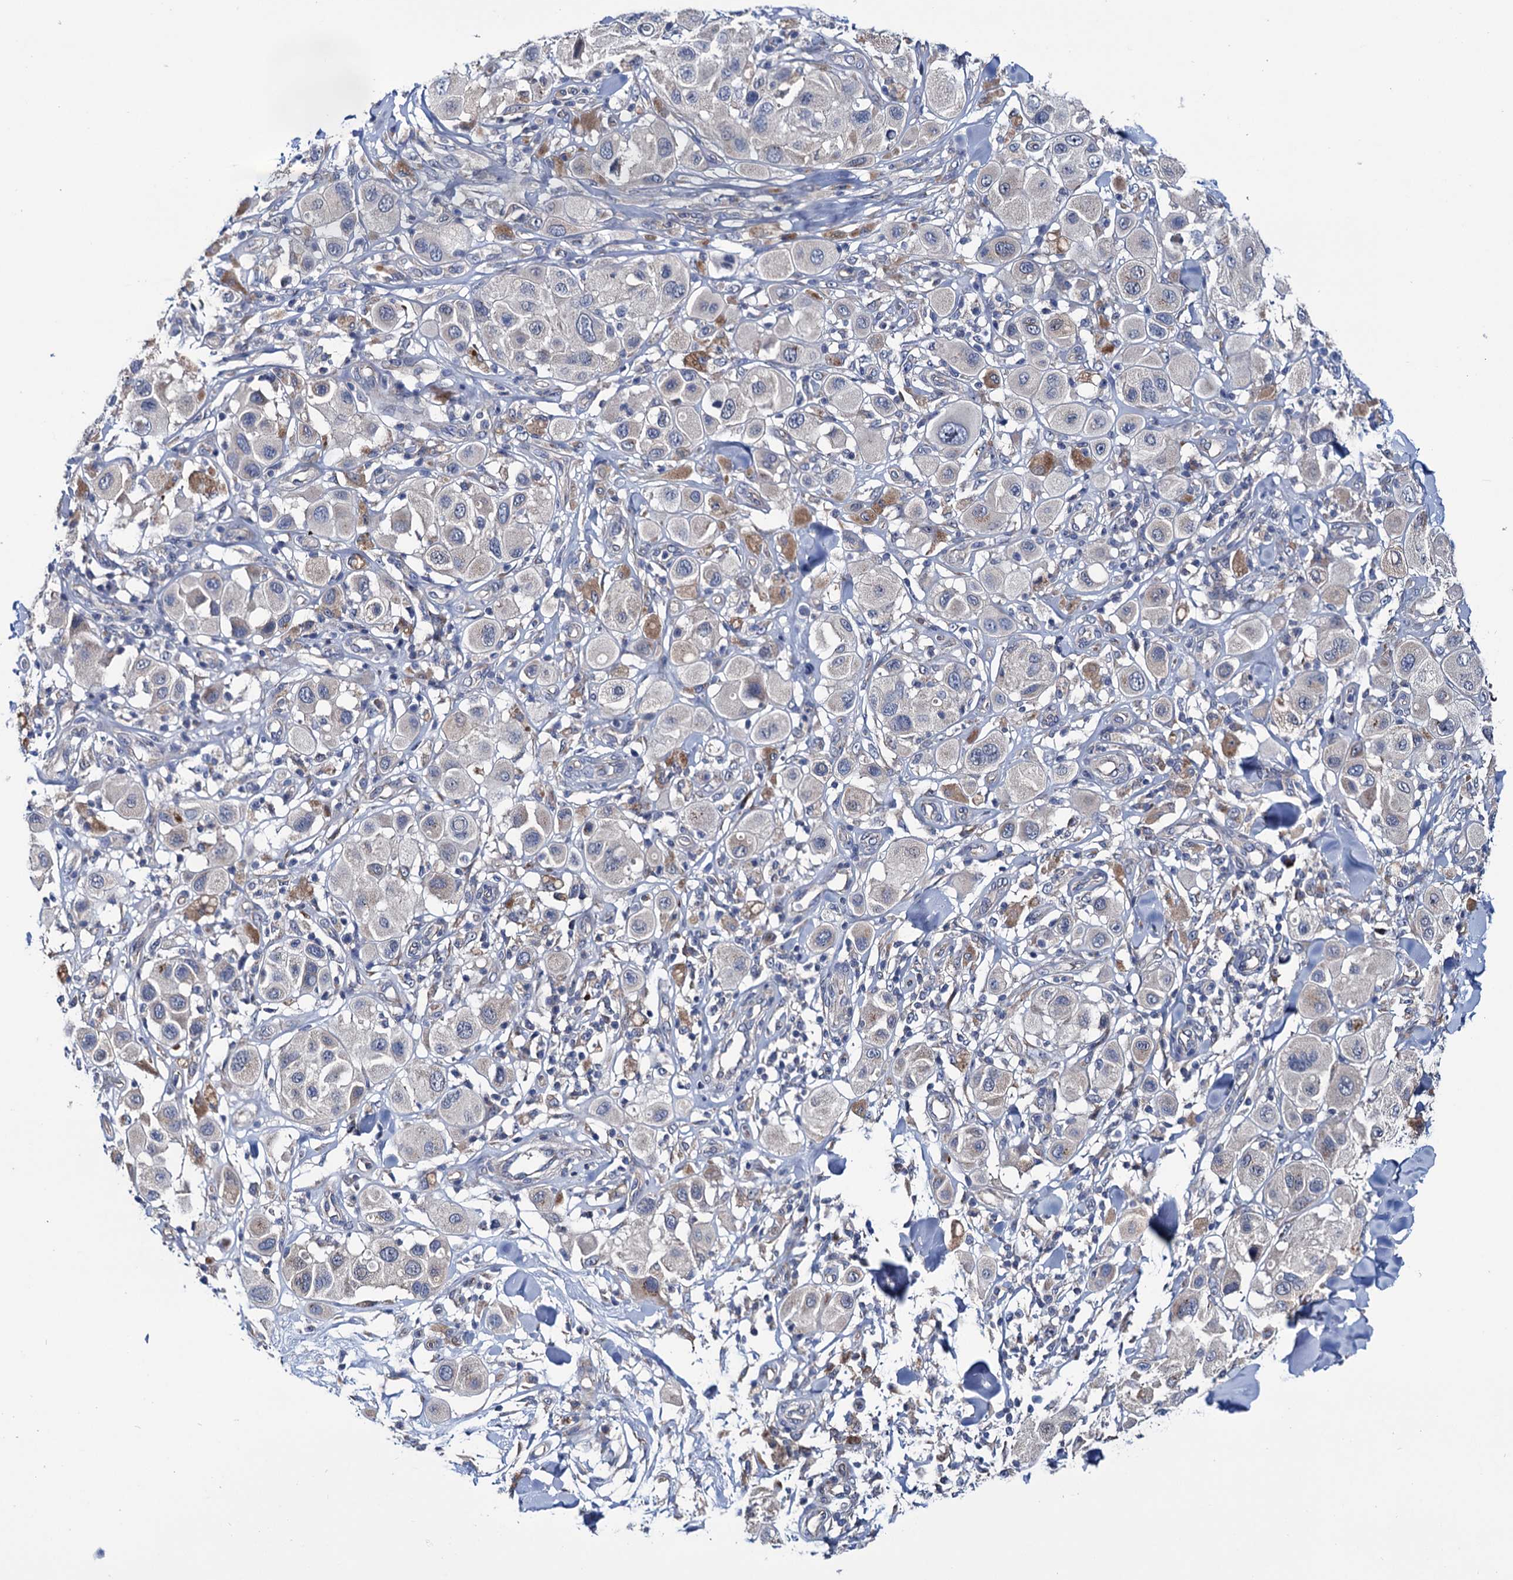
{"staining": {"intensity": "negative", "quantity": "none", "location": "none"}, "tissue": "melanoma", "cell_type": "Tumor cells", "image_type": "cancer", "snomed": [{"axis": "morphology", "description": "Malignant melanoma, Metastatic site"}, {"axis": "topography", "description": "Skin"}], "caption": "An IHC image of malignant melanoma (metastatic site) is shown. There is no staining in tumor cells of malignant melanoma (metastatic site).", "gene": "EYA4", "patient": {"sex": "male", "age": 41}}